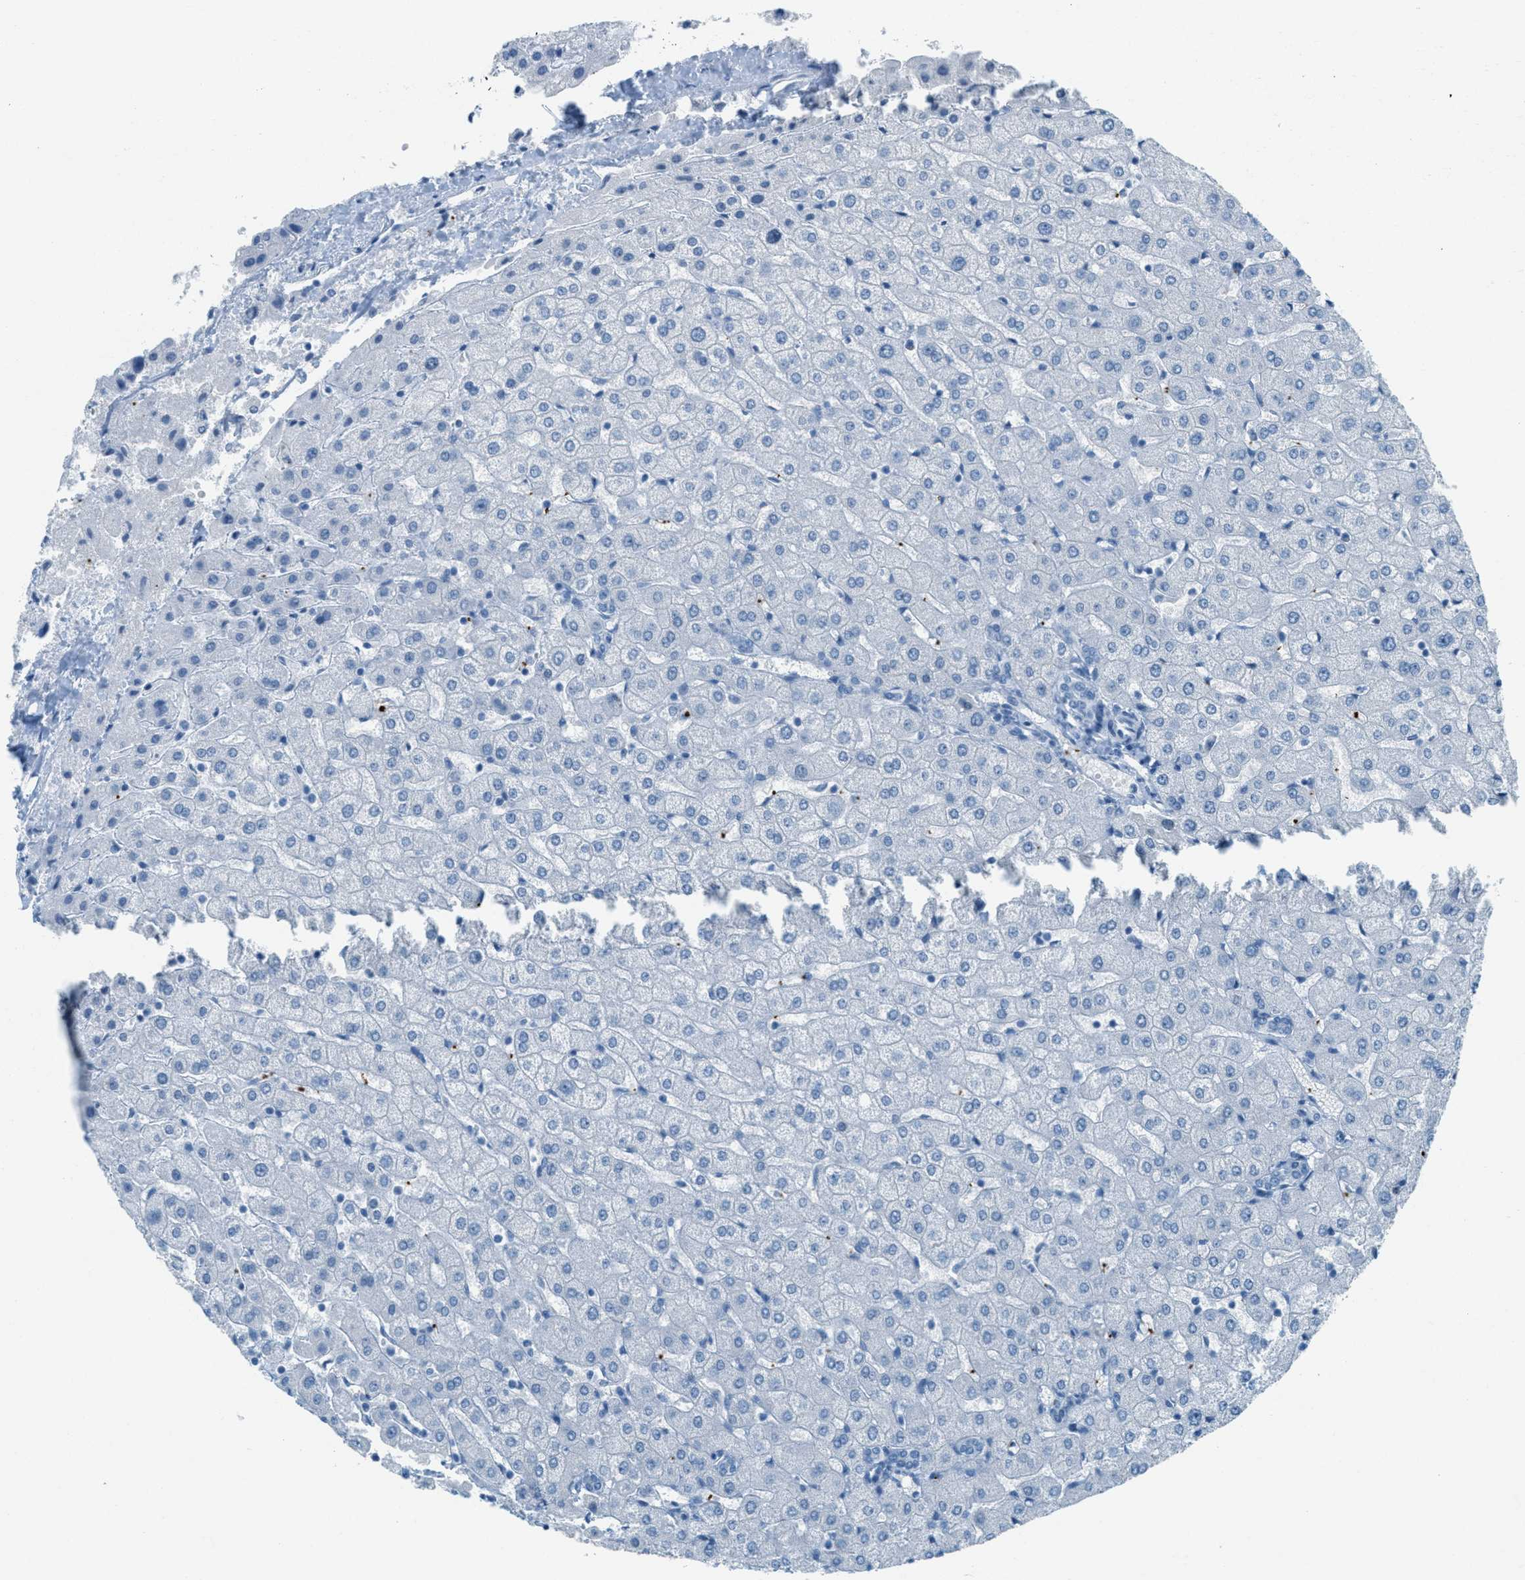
{"staining": {"intensity": "negative", "quantity": "none", "location": "none"}, "tissue": "liver", "cell_type": "Cholangiocytes", "image_type": "normal", "snomed": [{"axis": "morphology", "description": "Normal tissue, NOS"}, {"axis": "morphology", "description": "Fibrosis, NOS"}, {"axis": "topography", "description": "Liver"}], "caption": "The micrograph demonstrates no significant staining in cholangiocytes of liver.", "gene": "PPBP", "patient": {"sex": "female", "age": 29}}